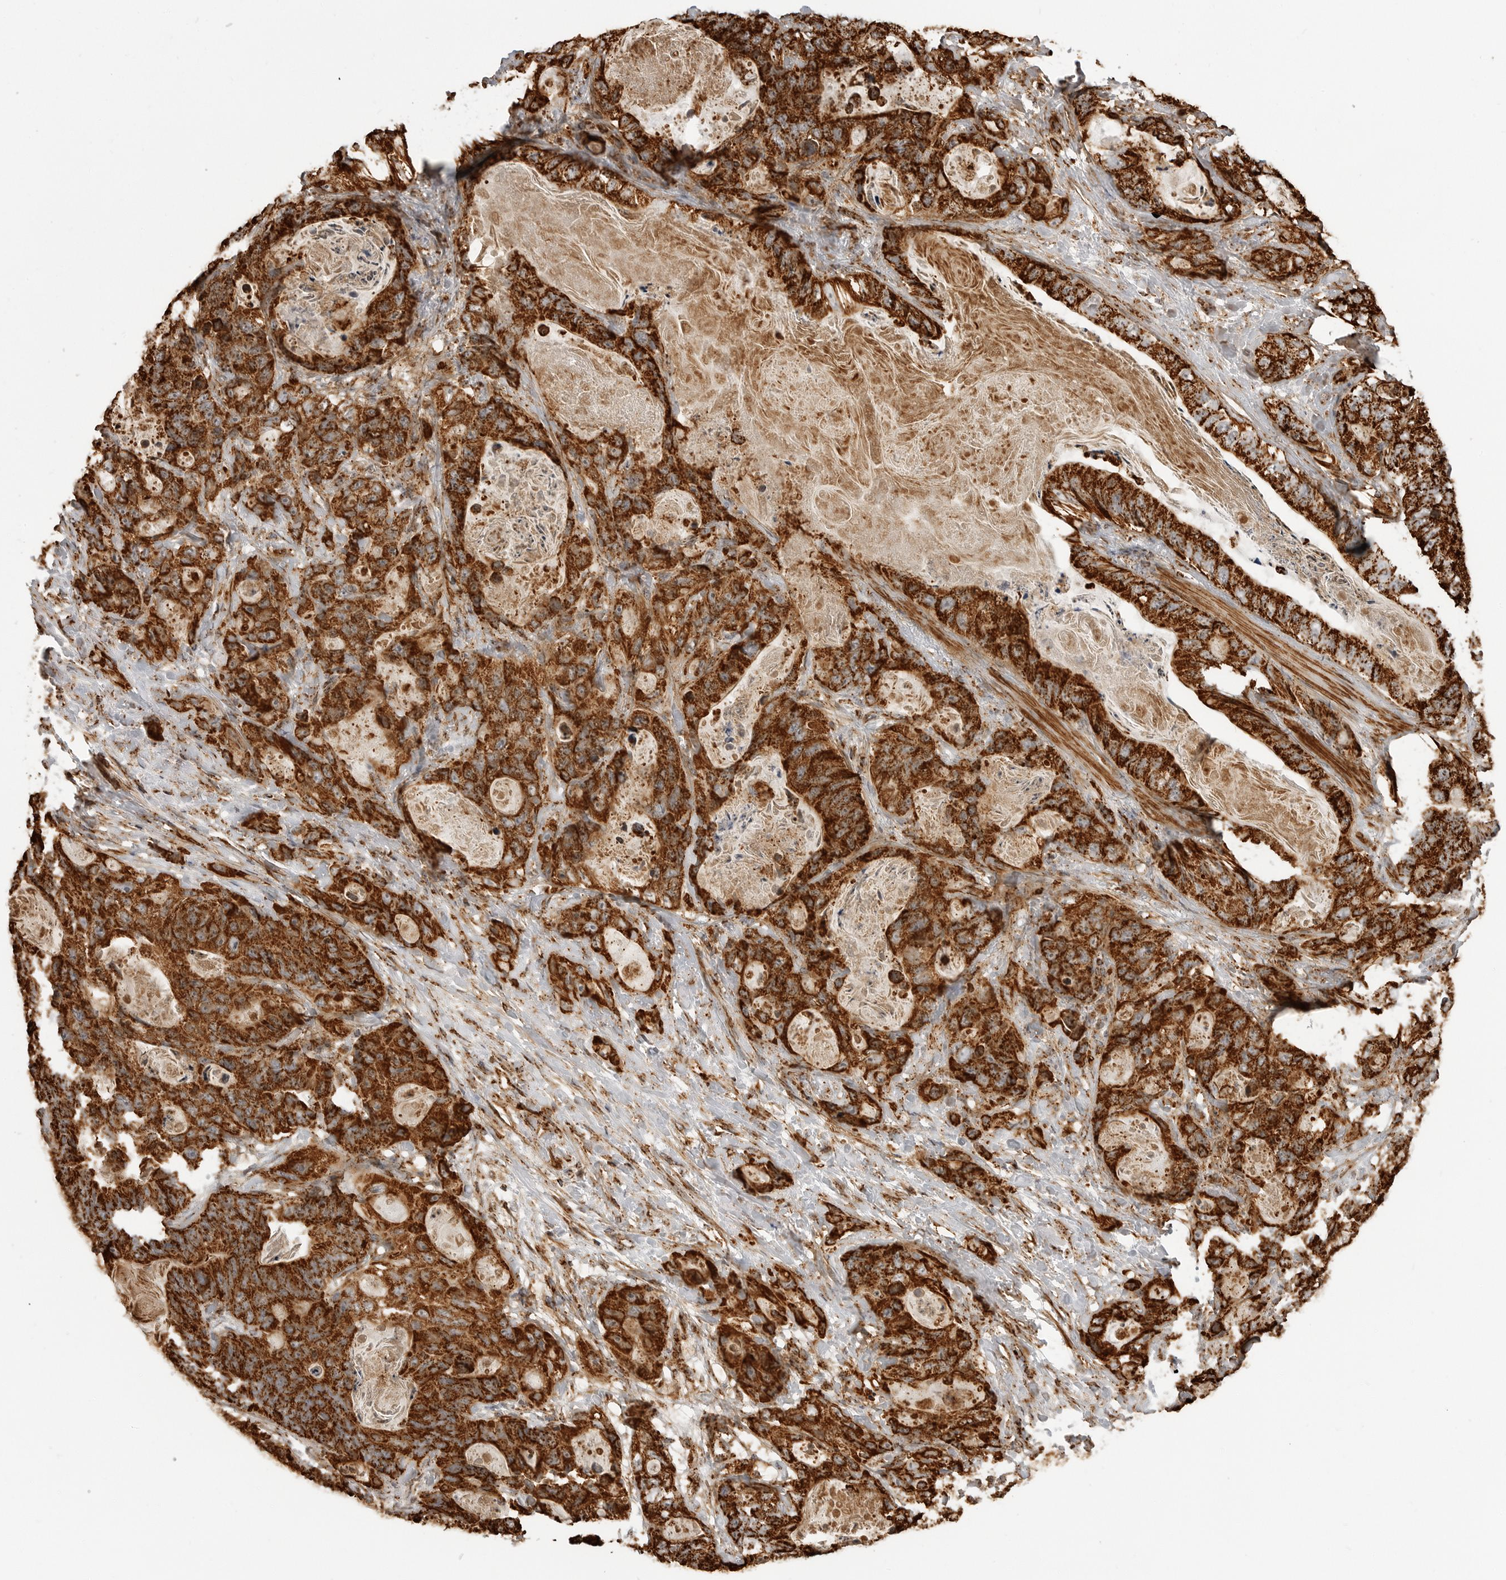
{"staining": {"intensity": "strong", "quantity": ">75%", "location": "cytoplasmic/membranous"}, "tissue": "stomach cancer", "cell_type": "Tumor cells", "image_type": "cancer", "snomed": [{"axis": "morphology", "description": "Normal tissue, NOS"}, {"axis": "morphology", "description": "Adenocarcinoma, NOS"}, {"axis": "topography", "description": "Stomach"}], "caption": "Immunohistochemistry of stomach cancer reveals high levels of strong cytoplasmic/membranous expression in approximately >75% of tumor cells. Ihc stains the protein in brown and the nuclei are stained blue.", "gene": "BMP2K", "patient": {"sex": "female", "age": 89}}